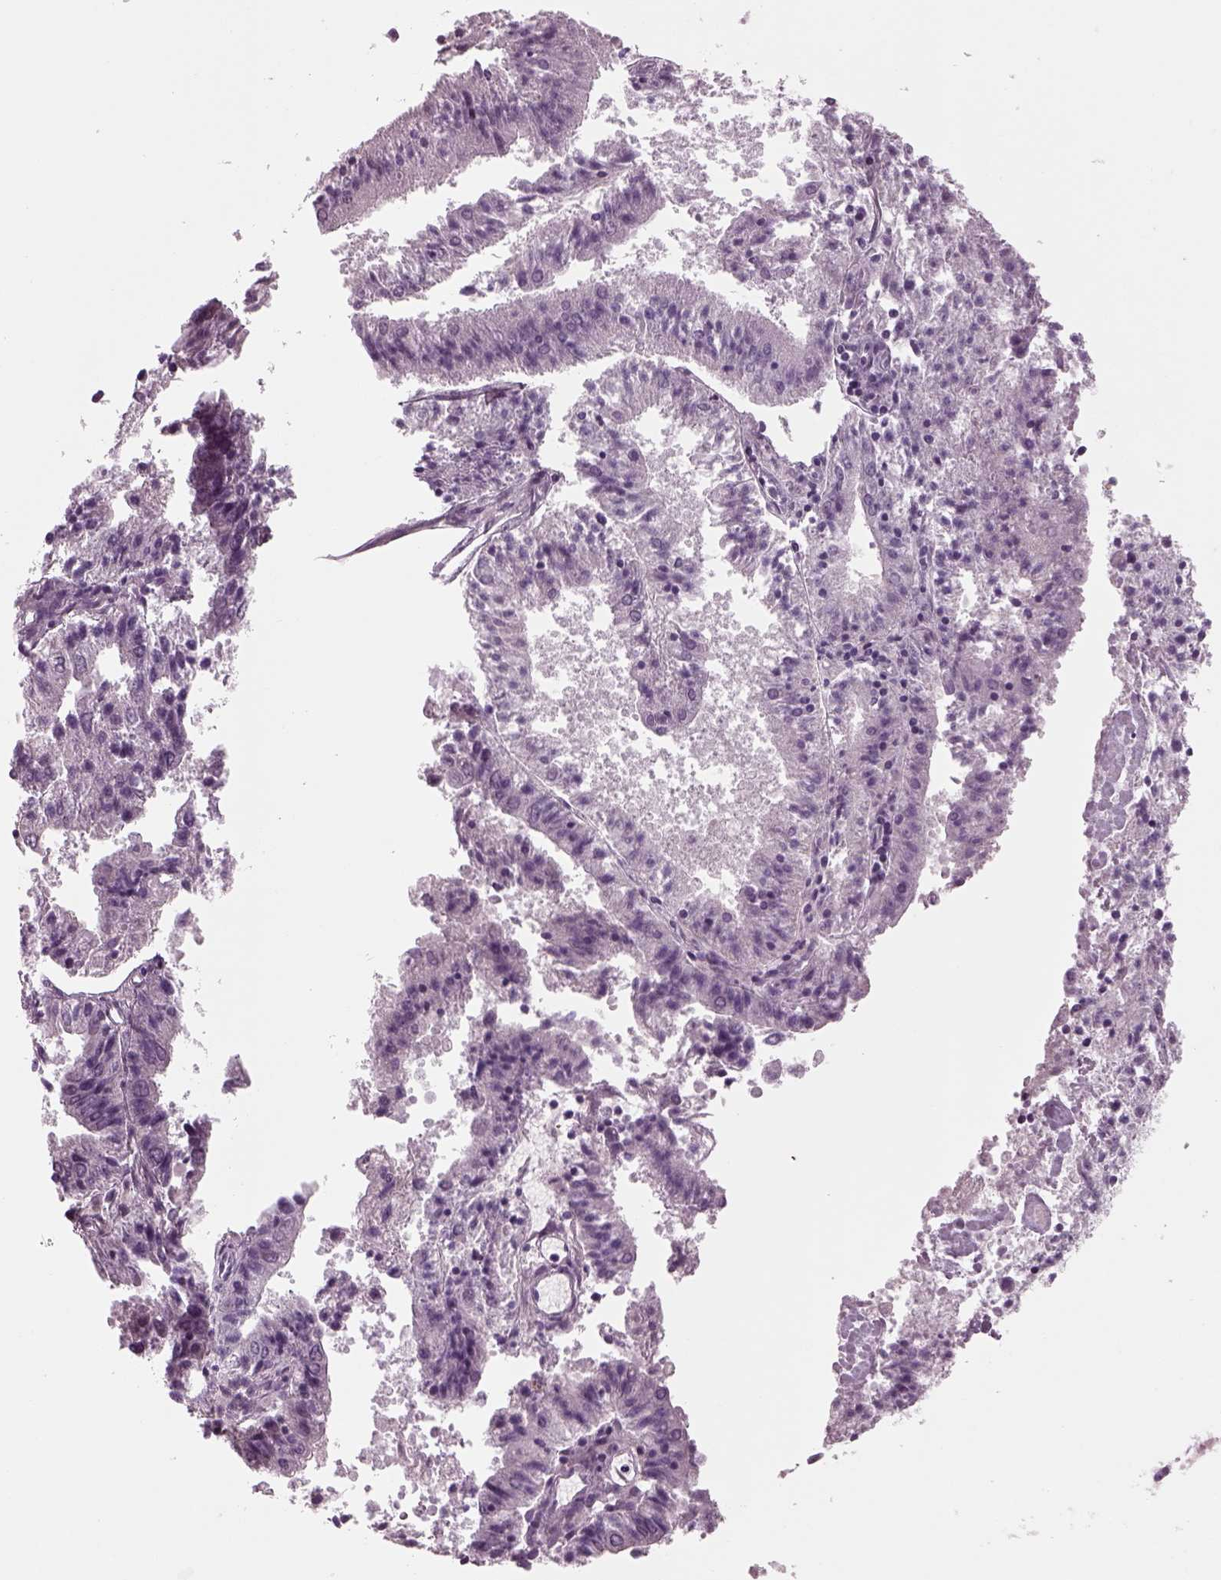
{"staining": {"intensity": "negative", "quantity": "none", "location": "none"}, "tissue": "endometrial cancer", "cell_type": "Tumor cells", "image_type": "cancer", "snomed": [{"axis": "morphology", "description": "Adenocarcinoma, NOS"}, {"axis": "topography", "description": "Endometrium"}], "caption": "Adenocarcinoma (endometrial) was stained to show a protein in brown. There is no significant positivity in tumor cells.", "gene": "DPYSL5", "patient": {"sex": "female", "age": 82}}